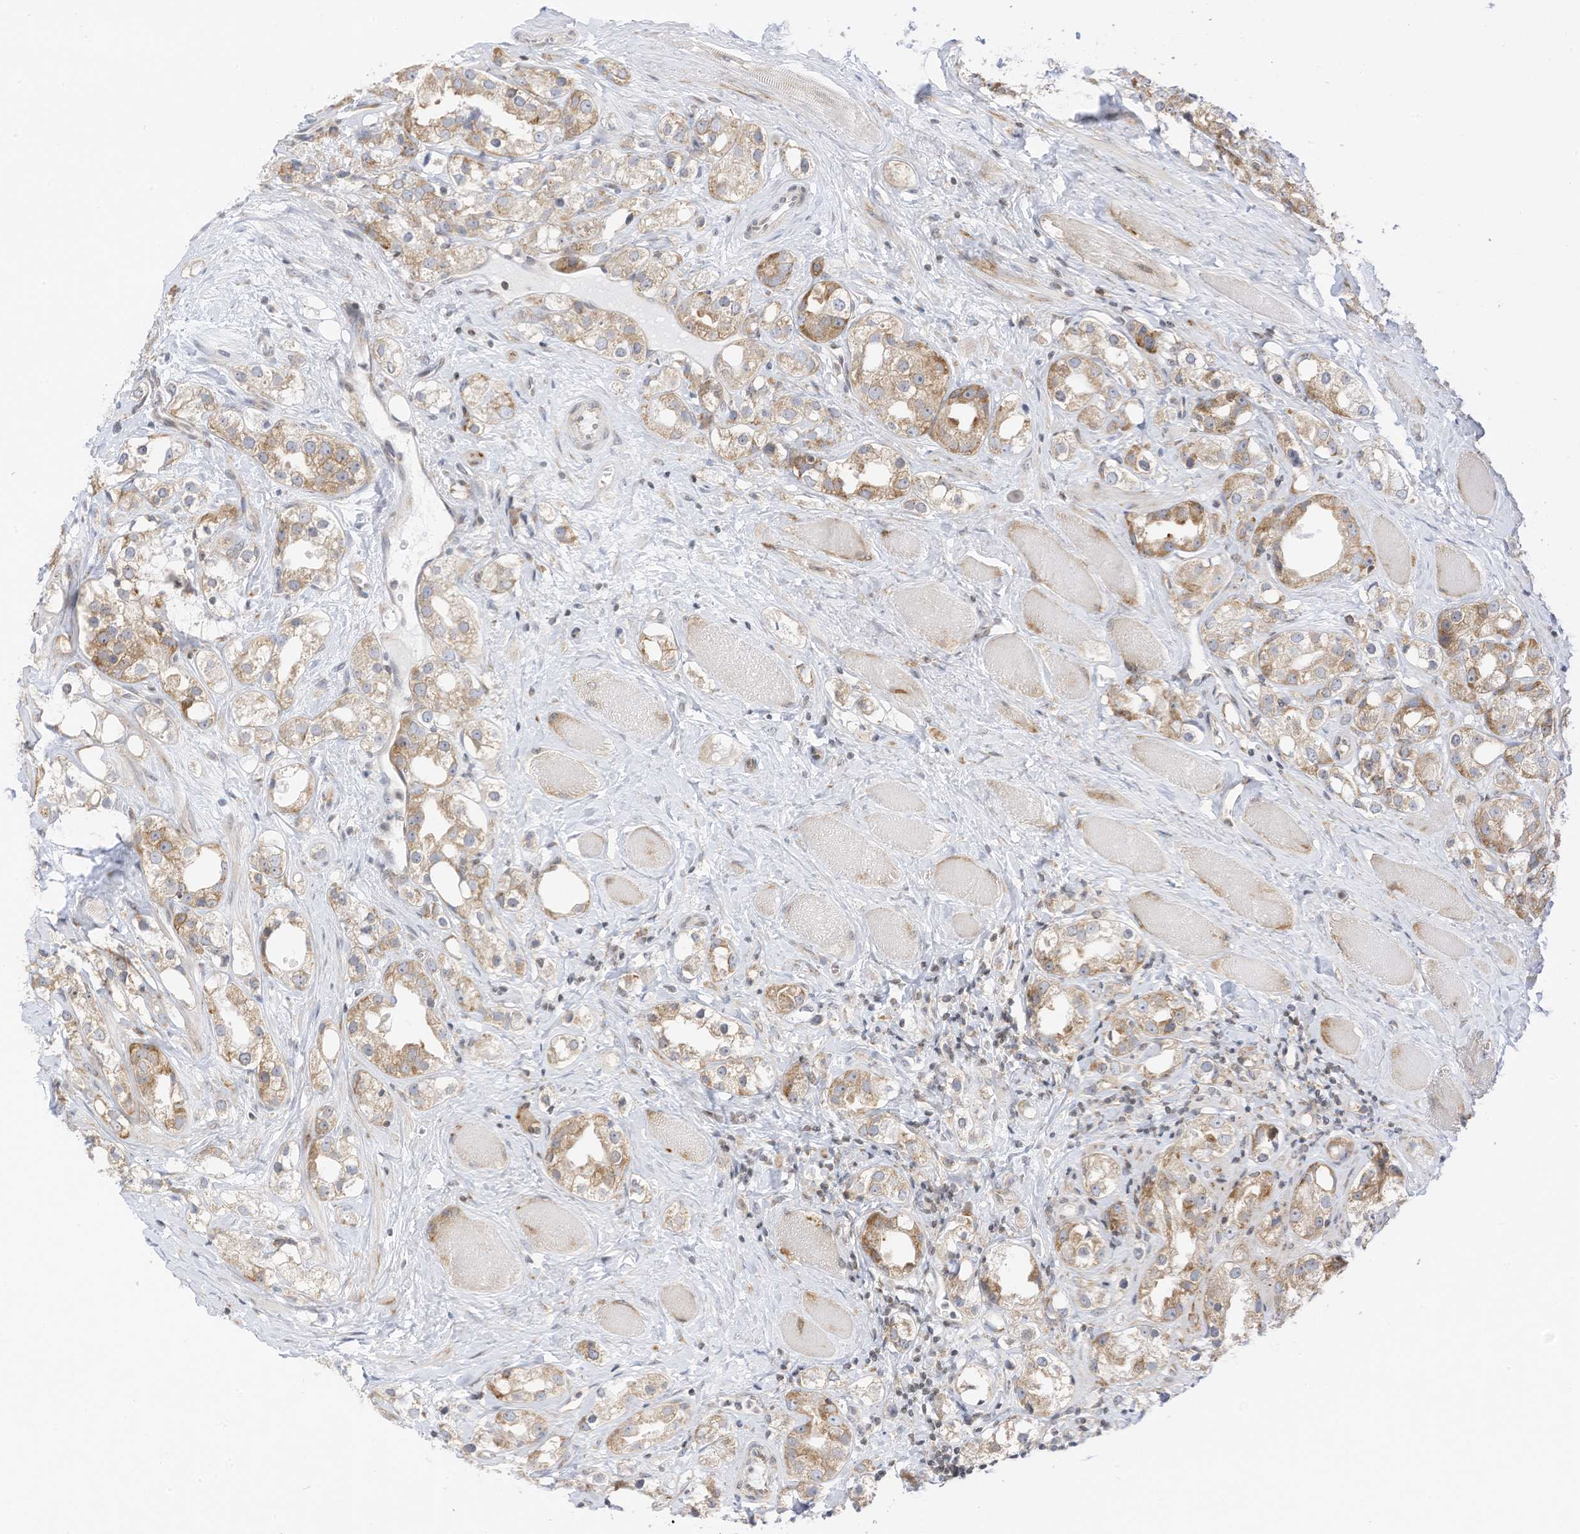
{"staining": {"intensity": "moderate", "quantity": "25%-75%", "location": "cytoplasmic/membranous"}, "tissue": "prostate cancer", "cell_type": "Tumor cells", "image_type": "cancer", "snomed": [{"axis": "morphology", "description": "Adenocarcinoma, NOS"}, {"axis": "topography", "description": "Prostate"}], "caption": "The photomicrograph reveals a brown stain indicating the presence of a protein in the cytoplasmic/membranous of tumor cells in prostate cancer. The staining was performed using DAB, with brown indicating positive protein expression. Nuclei are stained blue with hematoxylin.", "gene": "EDF1", "patient": {"sex": "male", "age": 79}}